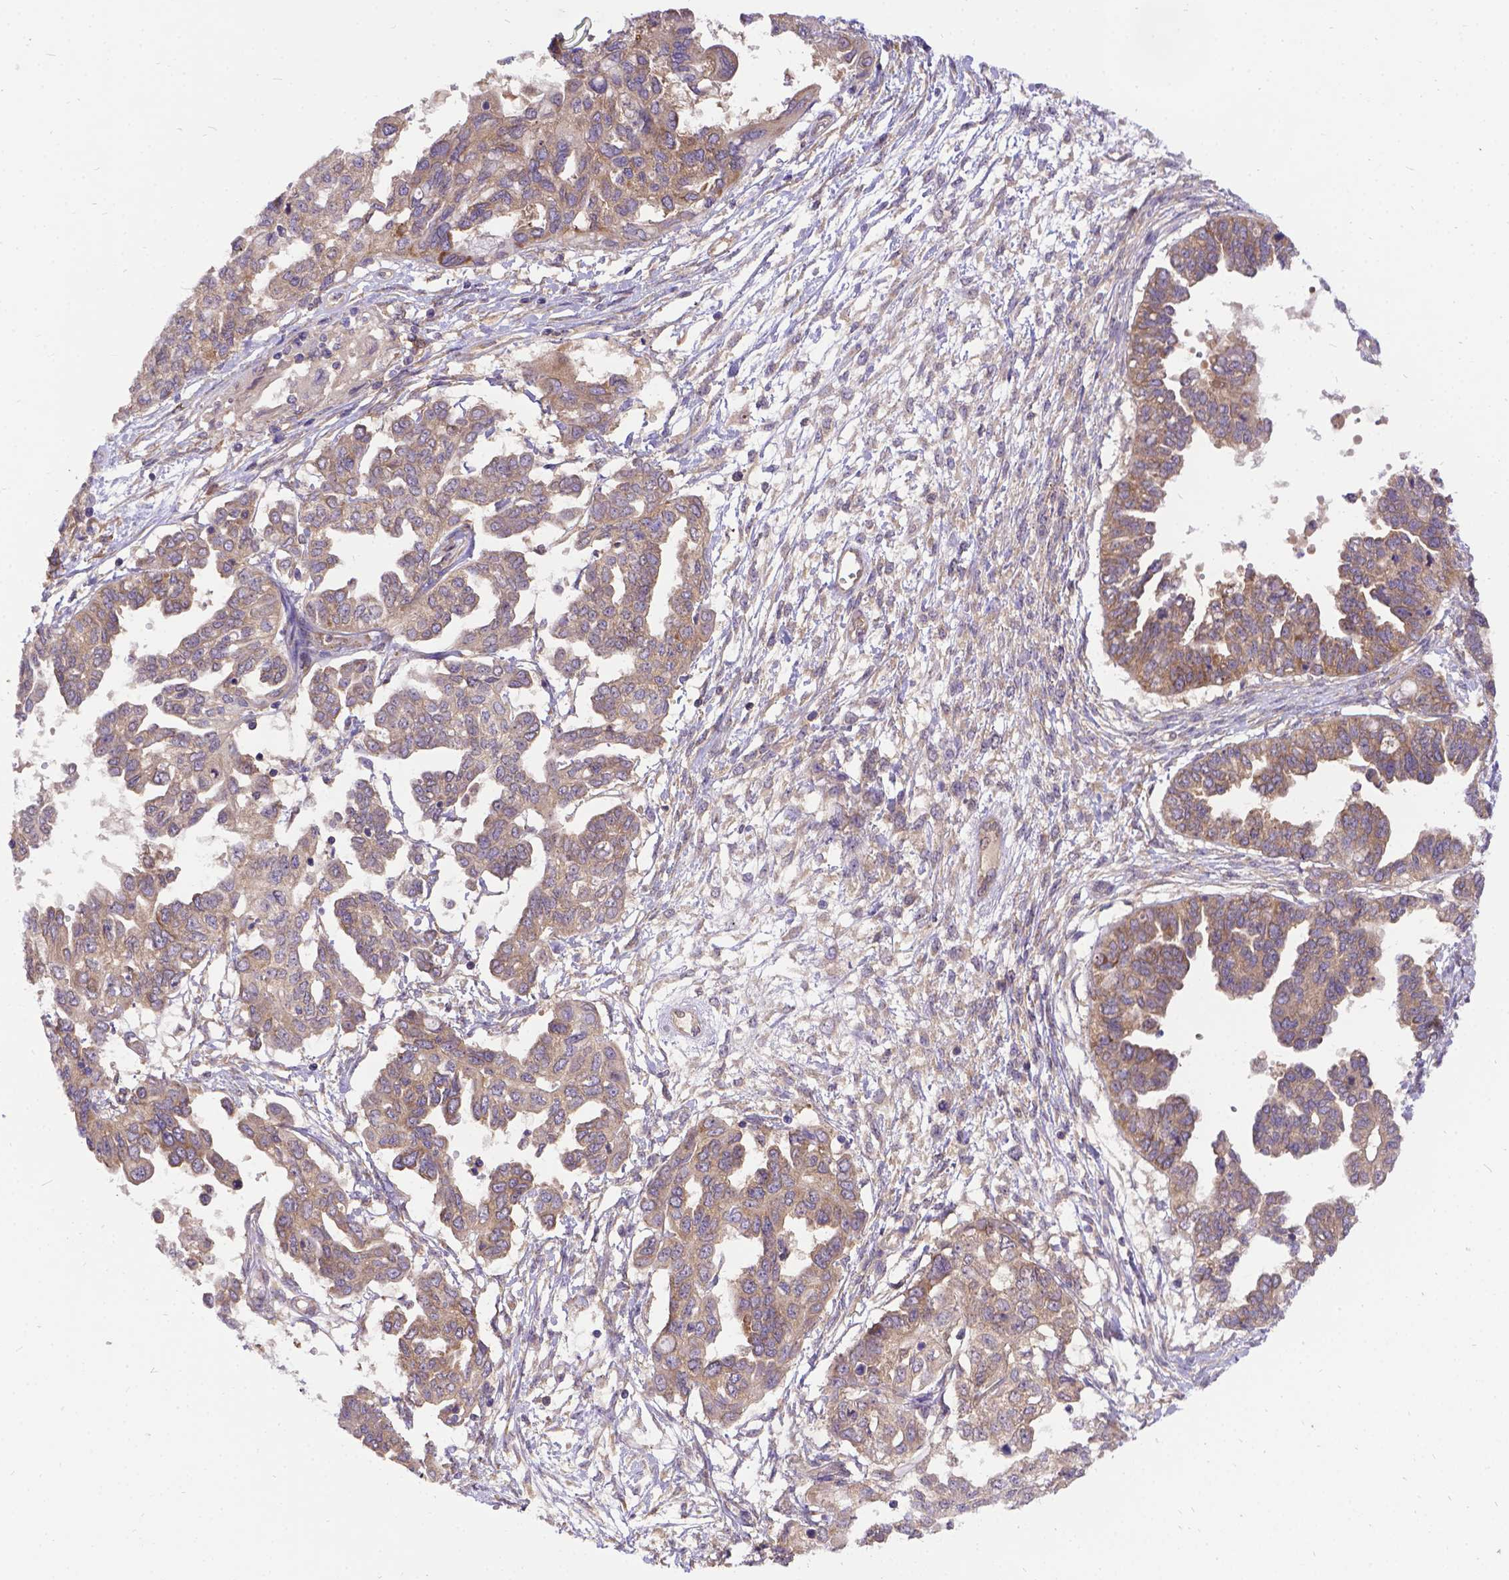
{"staining": {"intensity": "weak", "quantity": ">75%", "location": "cytoplasmic/membranous"}, "tissue": "ovarian cancer", "cell_type": "Tumor cells", "image_type": "cancer", "snomed": [{"axis": "morphology", "description": "Cystadenocarcinoma, serous, NOS"}, {"axis": "topography", "description": "Ovary"}], "caption": "Brown immunohistochemical staining in serous cystadenocarcinoma (ovarian) reveals weak cytoplasmic/membranous staining in approximately >75% of tumor cells. (Stains: DAB (3,3'-diaminobenzidine) in brown, nuclei in blue, Microscopy: brightfield microscopy at high magnification).", "gene": "DENND6A", "patient": {"sex": "female", "age": 53}}